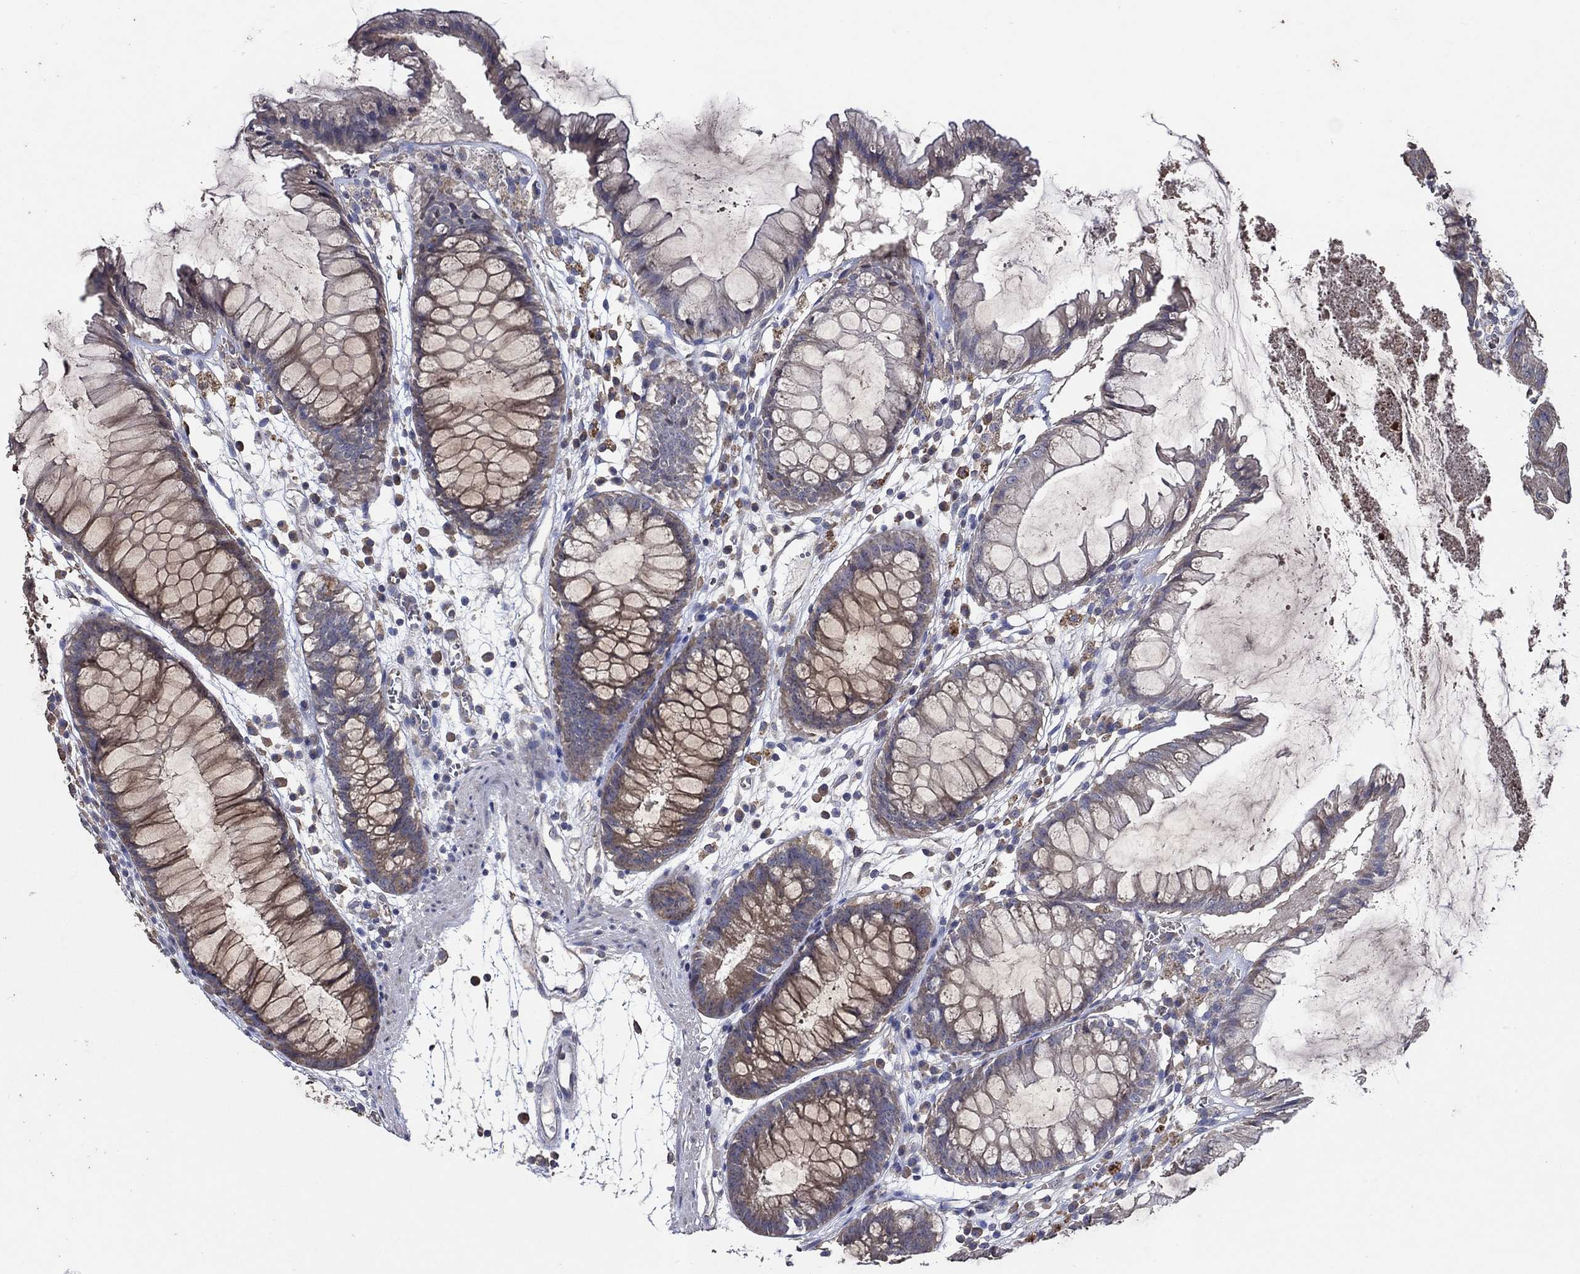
{"staining": {"intensity": "negative", "quantity": "none", "location": "none"}, "tissue": "colon", "cell_type": "Endothelial cells", "image_type": "normal", "snomed": [{"axis": "morphology", "description": "Normal tissue, NOS"}, {"axis": "morphology", "description": "Adenocarcinoma, NOS"}, {"axis": "topography", "description": "Colon"}], "caption": "A high-resolution image shows immunohistochemistry staining of unremarkable colon, which reveals no significant staining in endothelial cells.", "gene": "HAP1", "patient": {"sex": "male", "age": 65}}